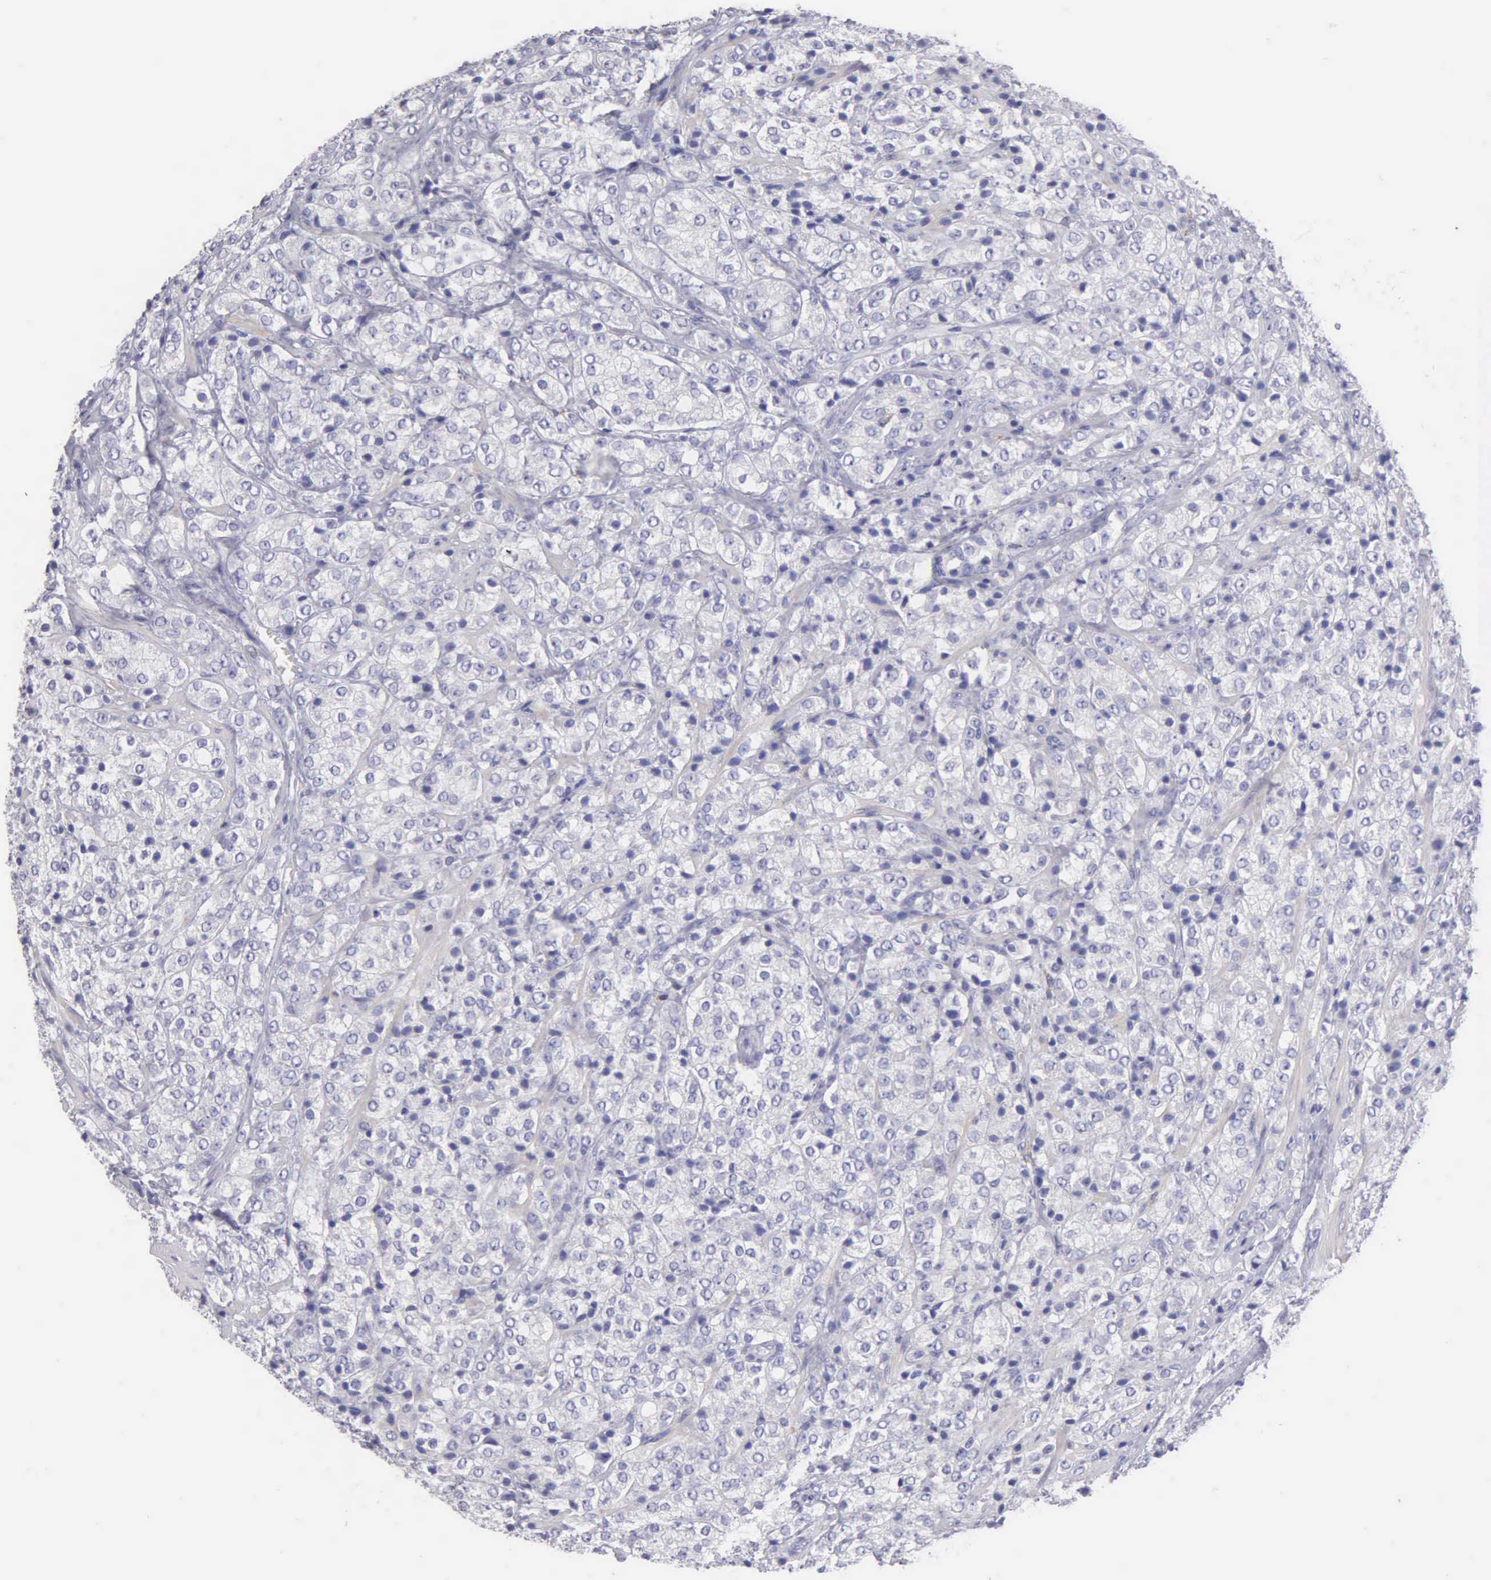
{"staining": {"intensity": "negative", "quantity": "none", "location": "none"}, "tissue": "prostate cancer", "cell_type": "Tumor cells", "image_type": "cancer", "snomed": [{"axis": "morphology", "description": "Adenocarcinoma, Medium grade"}, {"axis": "topography", "description": "Prostate"}], "caption": "Tumor cells are negative for brown protein staining in prostate adenocarcinoma (medium-grade).", "gene": "TYRP1", "patient": {"sex": "male", "age": 70}}